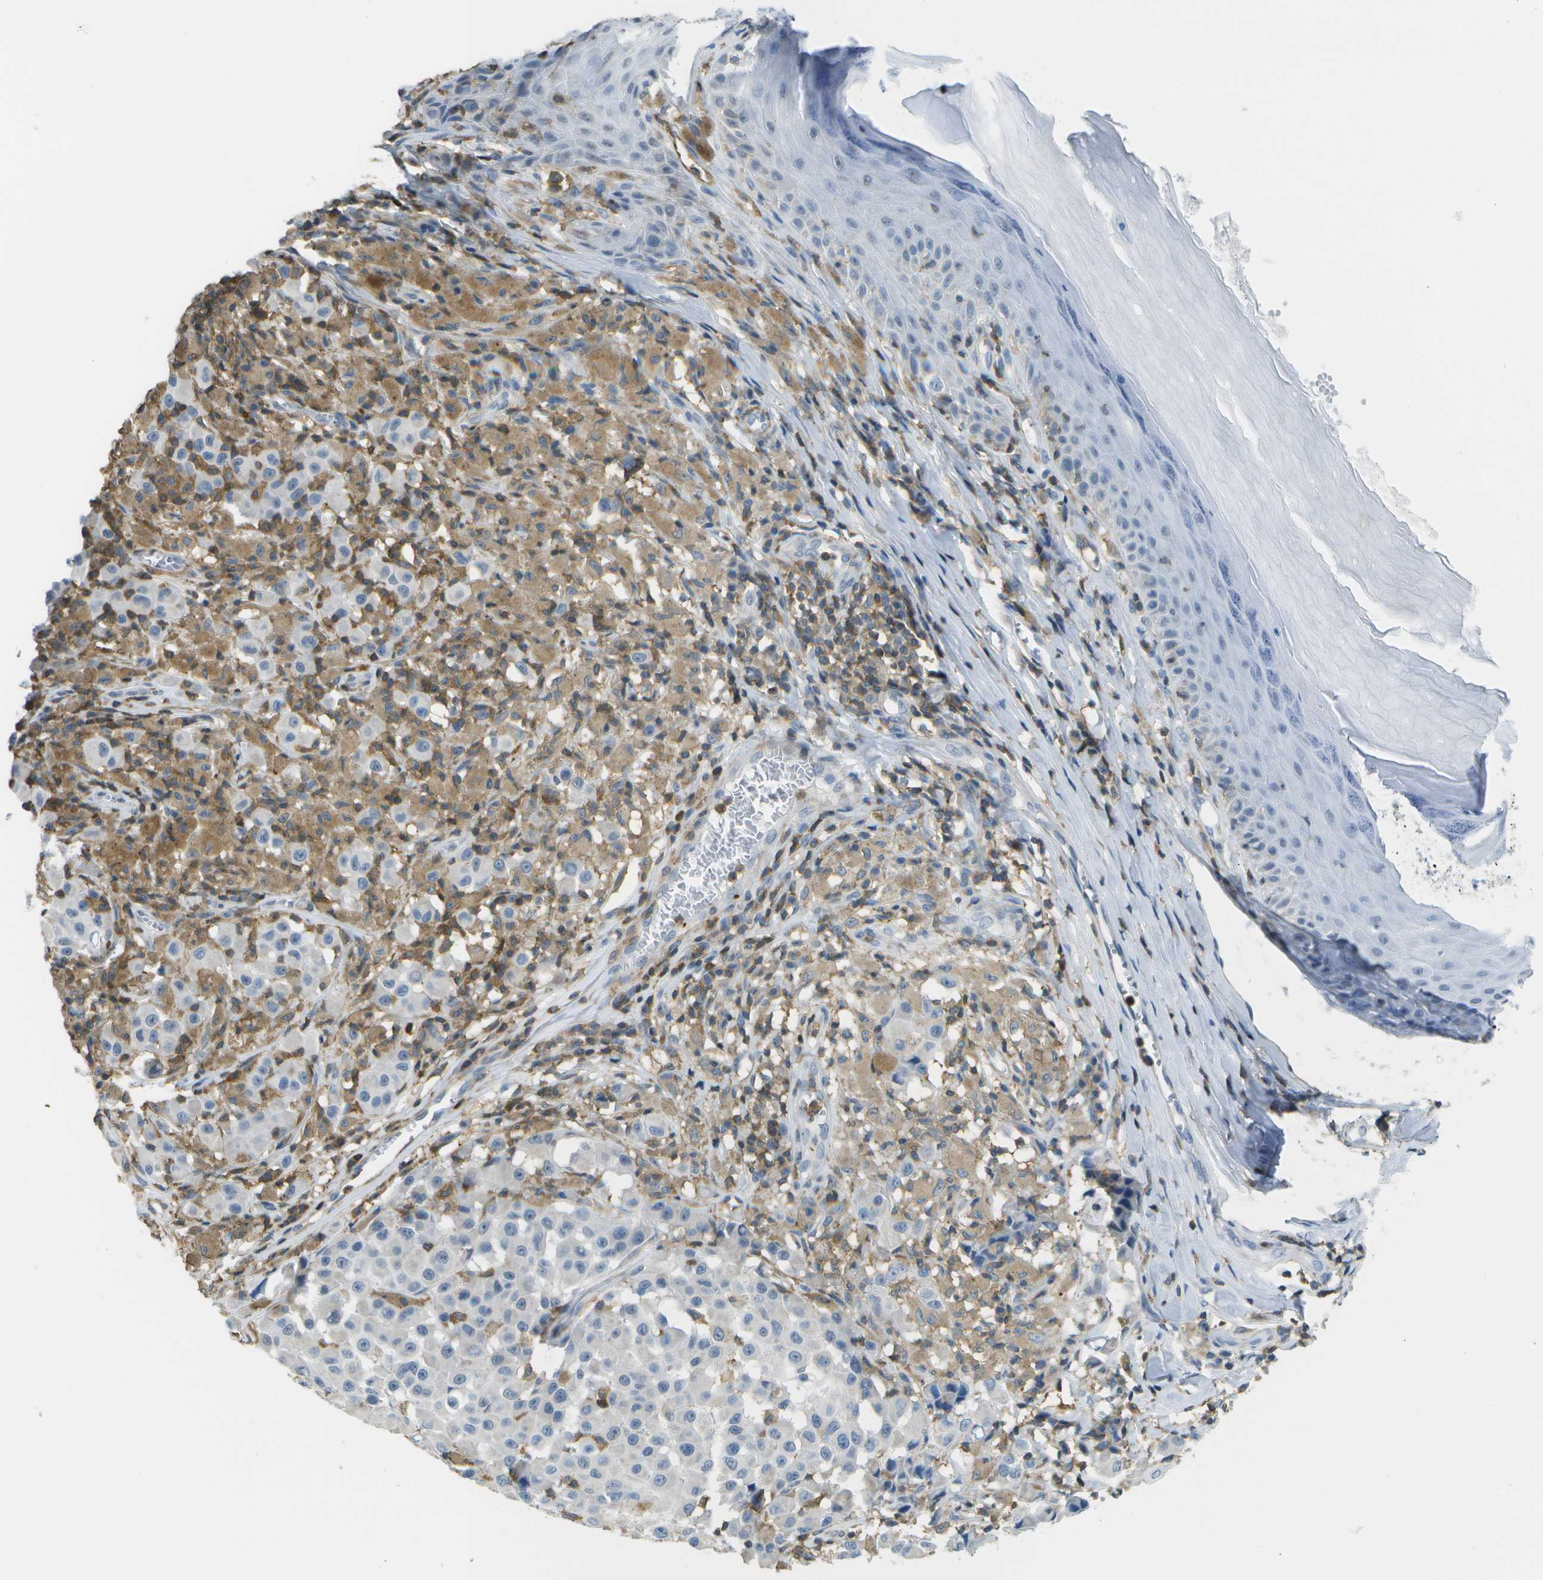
{"staining": {"intensity": "negative", "quantity": "none", "location": "none"}, "tissue": "melanoma", "cell_type": "Tumor cells", "image_type": "cancer", "snomed": [{"axis": "morphology", "description": "Malignant melanoma, NOS"}, {"axis": "topography", "description": "Skin"}], "caption": "This is an immunohistochemistry histopathology image of malignant melanoma. There is no positivity in tumor cells.", "gene": "RCSD1", "patient": {"sex": "male", "age": 84}}